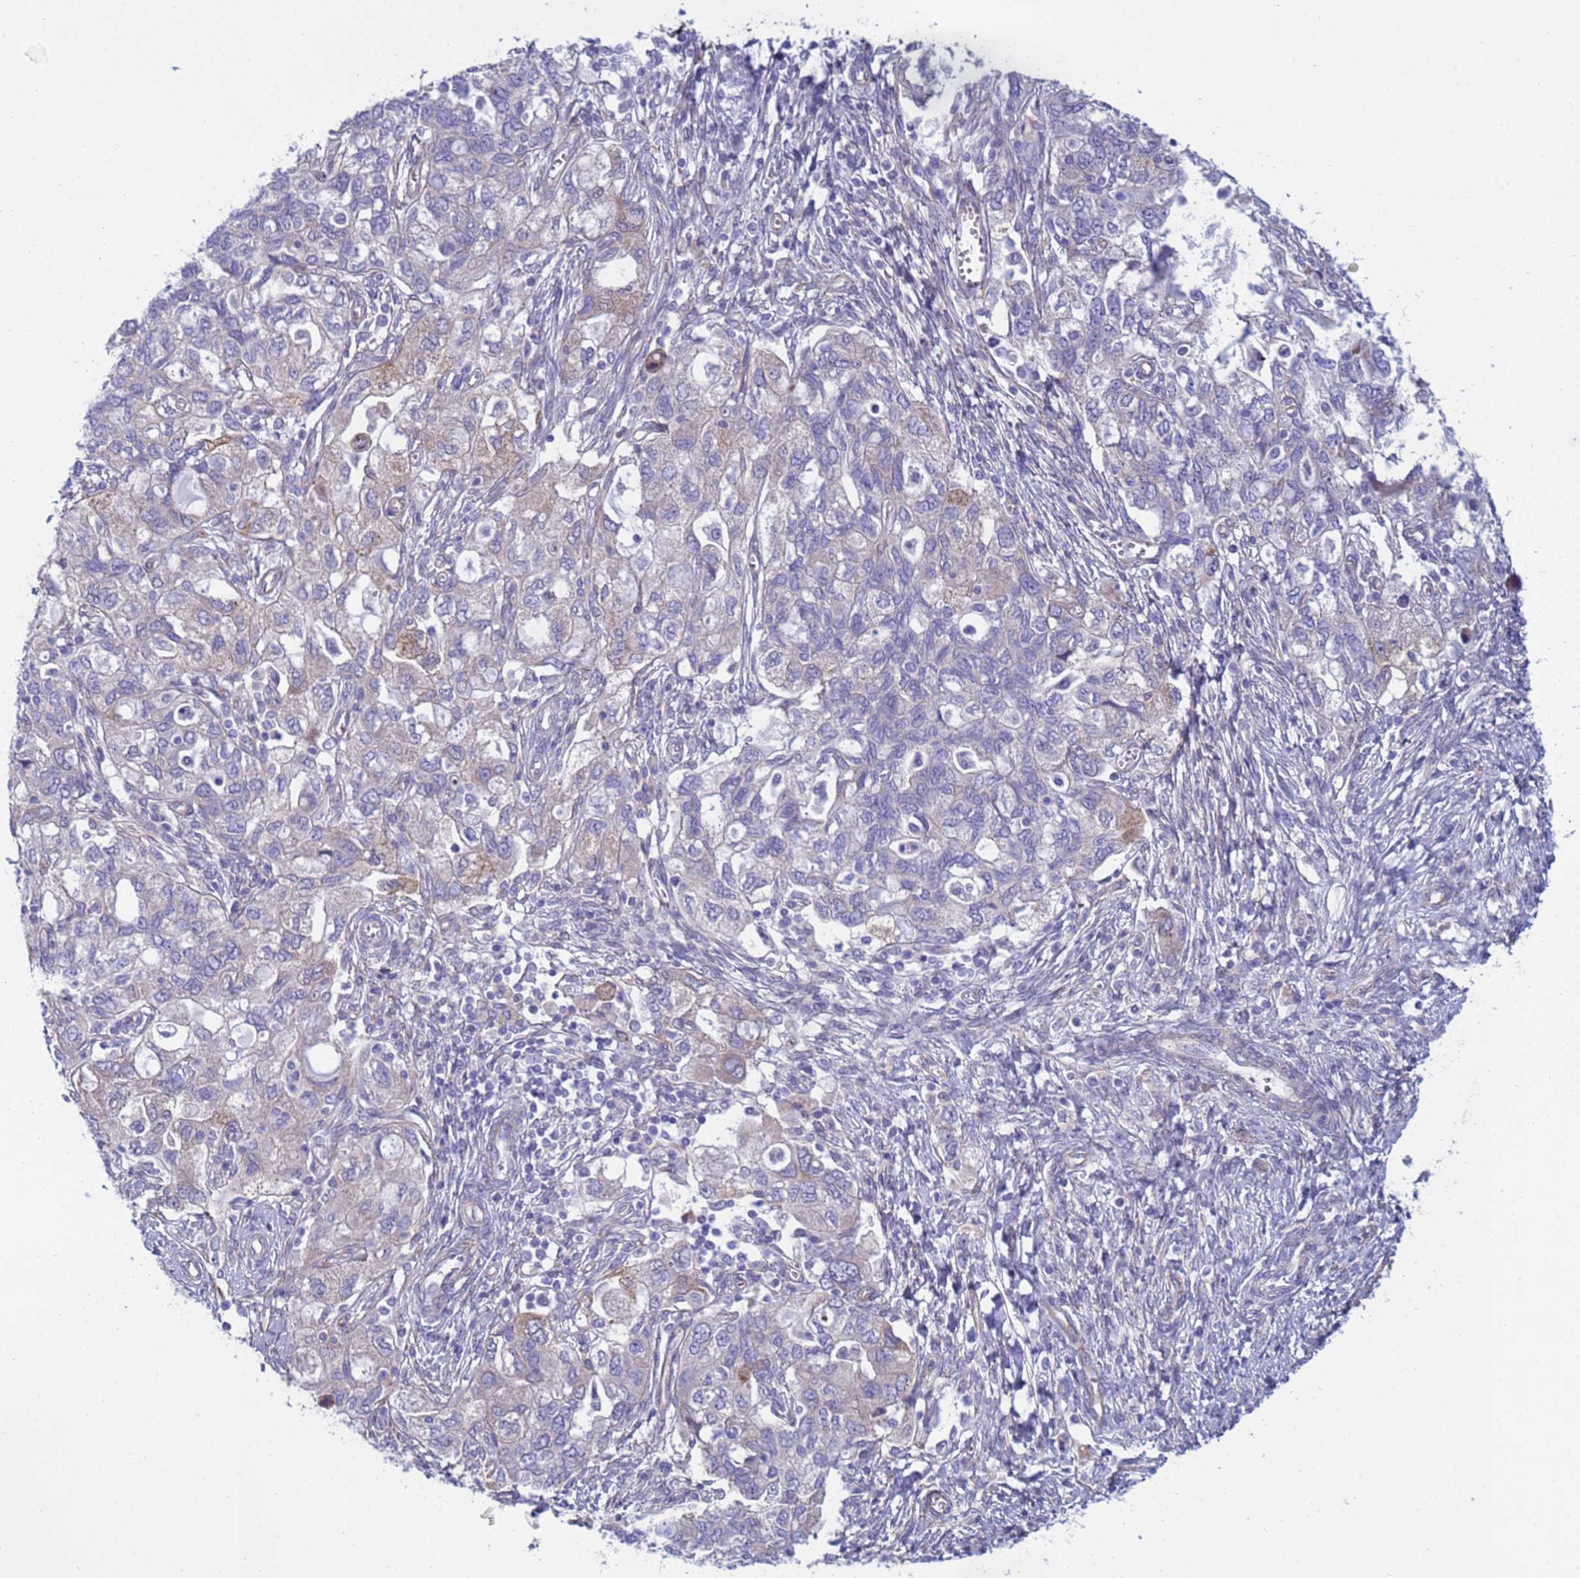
{"staining": {"intensity": "weak", "quantity": "<25%", "location": "cytoplasmic/membranous"}, "tissue": "ovarian cancer", "cell_type": "Tumor cells", "image_type": "cancer", "snomed": [{"axis": "morphology", "description": "Carcinoma, NOS"}, {"axis": "morphology", "description": "Cystadenocarcinoma, serous, NOS"}, {"axis": "topography", "description": "Ovary"}], "caption": "Tumor cells are negative for protein expression in human ovarian carcinoma.", "gene": "TRPC6", "patient": {"sex": "female", "age": 69}}